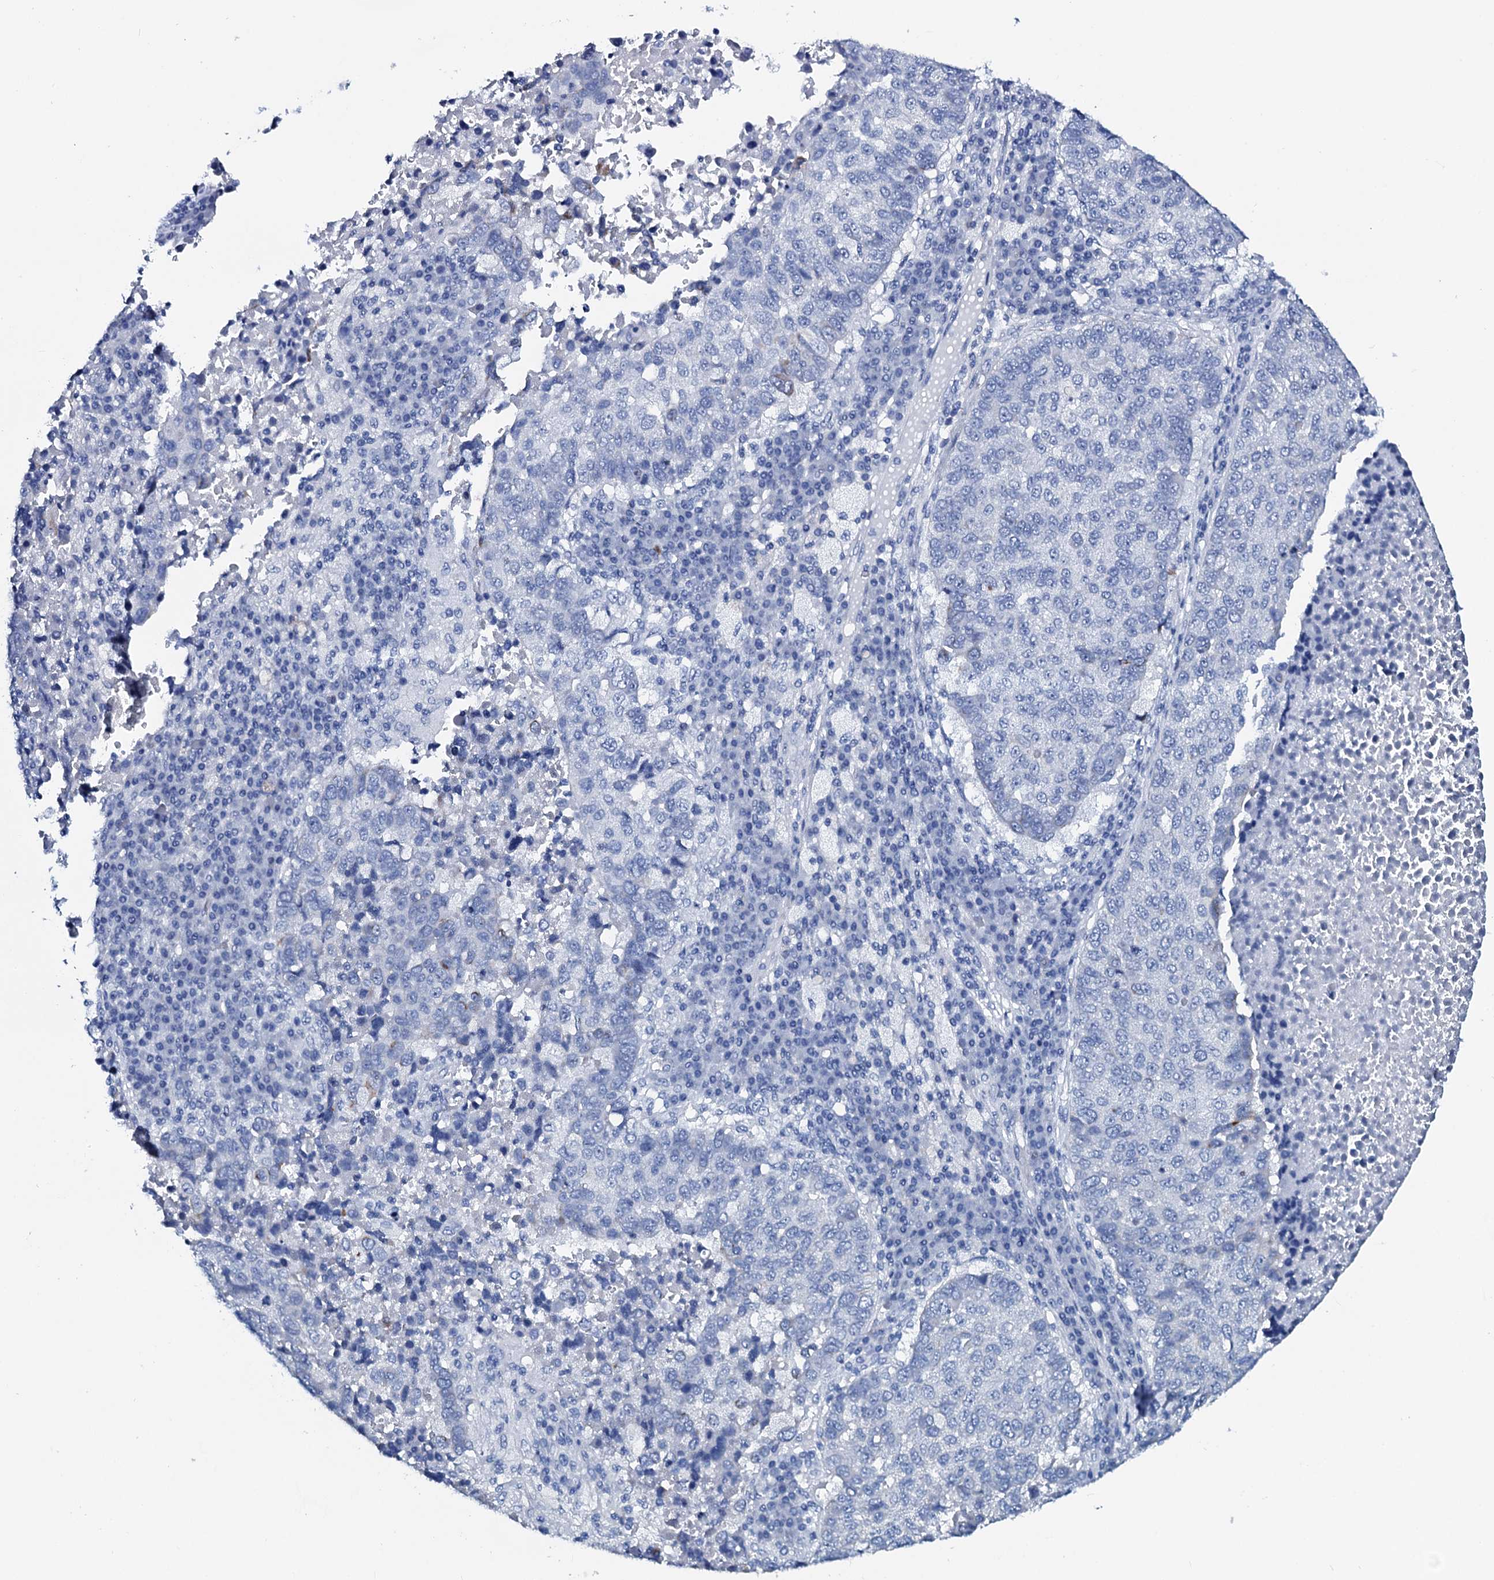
{"staining": {"intensity": "negative", "quantity": "none", "location": "none"}, "tissue": "lung cancer", "cell_type": "Tumor cells", "image_type": "cancer", "snomed": [{"axis": "morphology", "description": "Squamous cell carcinoma, NOS"}, {"axis": "topography", "description": "Lung"}], "caption": "This is an immunohistochemistry histopathology image of lung cancer. There is no staining in tumor cells.", "gene": "GYS2", "patient": {"sex": "male", "age": 73}}